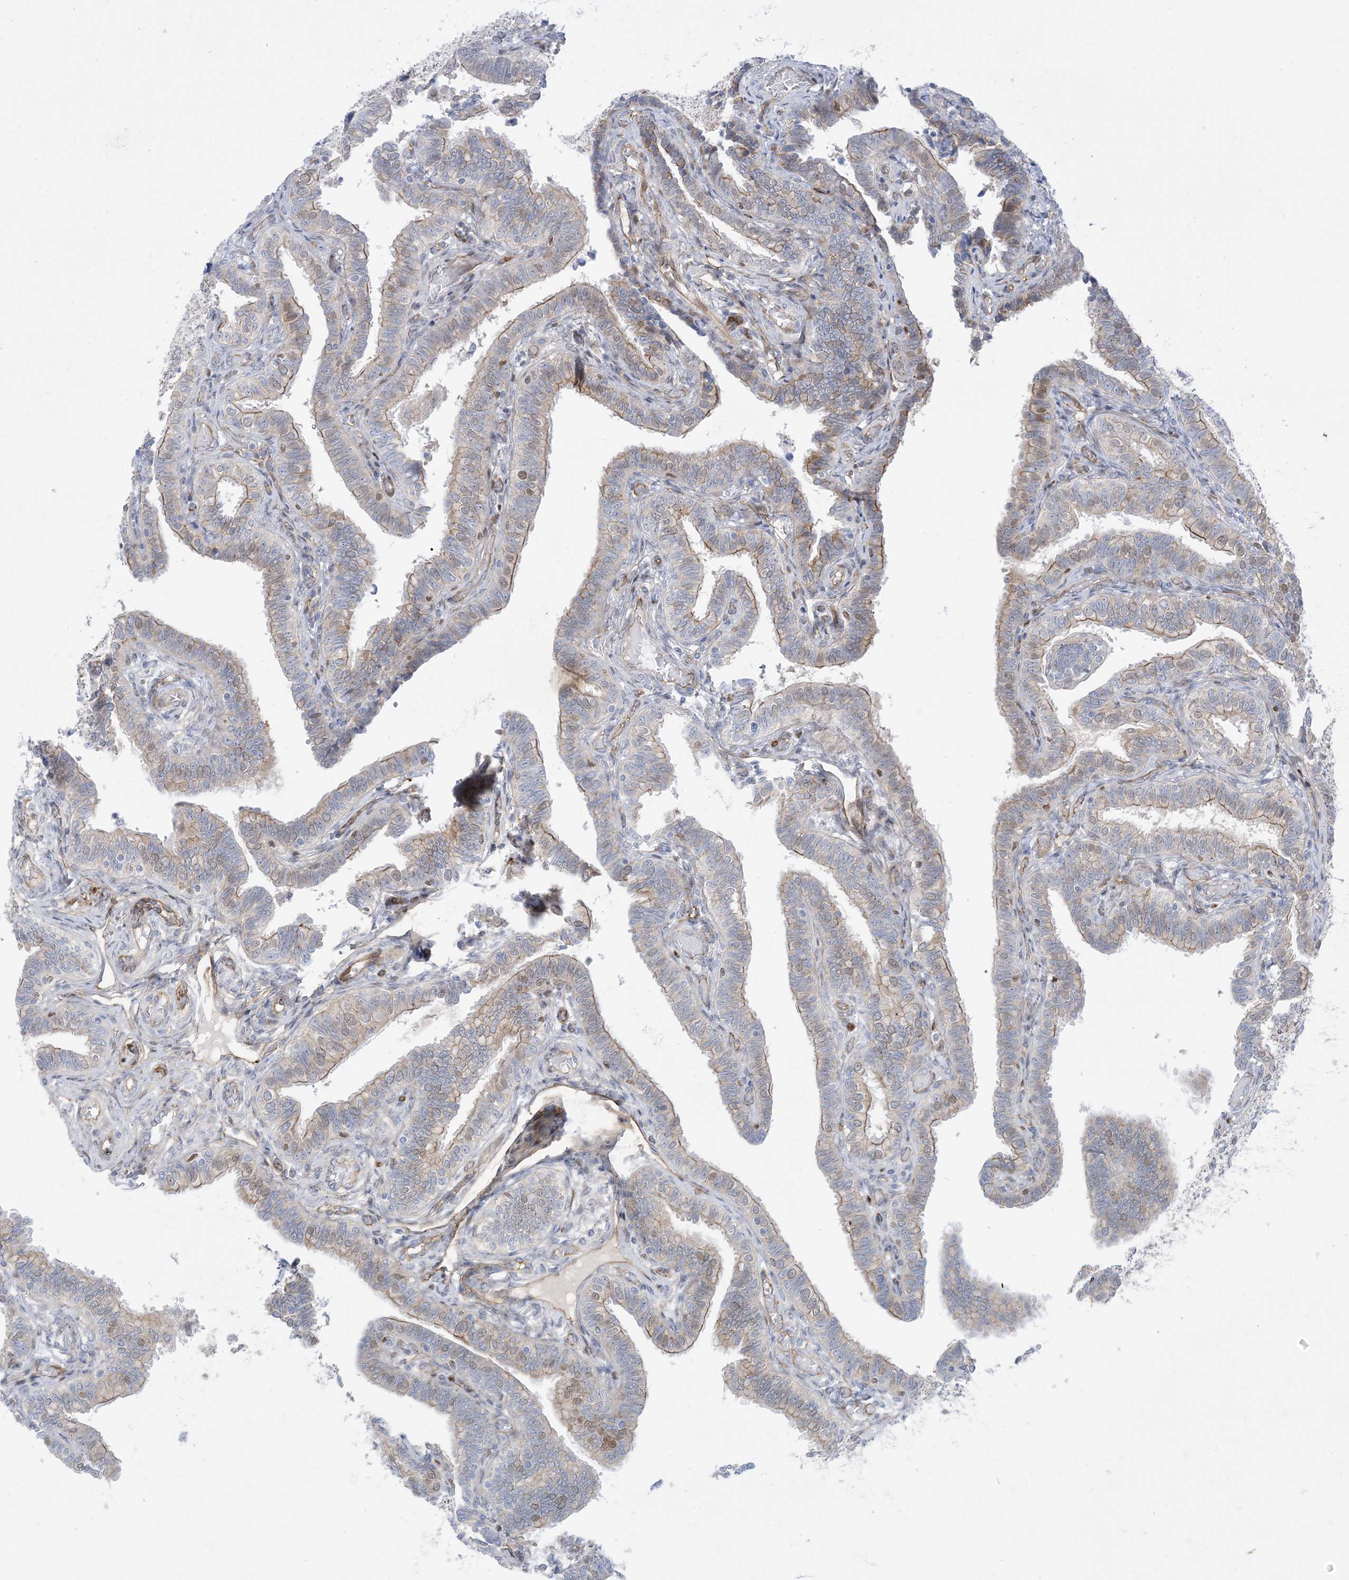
{"staining": {"intensity": "moderate", "quantity": "25%-75%", "location": "cytoplasmic/membranous,nuclear"}, "tissue": "fallopian tube", "cell_type": "Glandular cells", "image_type": "normal", "snomed": [{"axis": "morphology", "description": "Normal tissue, NOS"}, {"axis": "topography", "description": "Fallopian tube"}], "caption": "The image demonstrates immunohistochemical staining of benign fallopian tube. There is moderate cytoplasmic/membranous,nuclear staining is seen in about 25%-75% of glandular cells. (Stains: DAB (3,3'-diaminobenzidine) in brown, nuclei in blue, Microscopy: brightfield microscopy at high magnification).", "gene": "MARS2", "patient": {"sex": "female", "age": 39}}